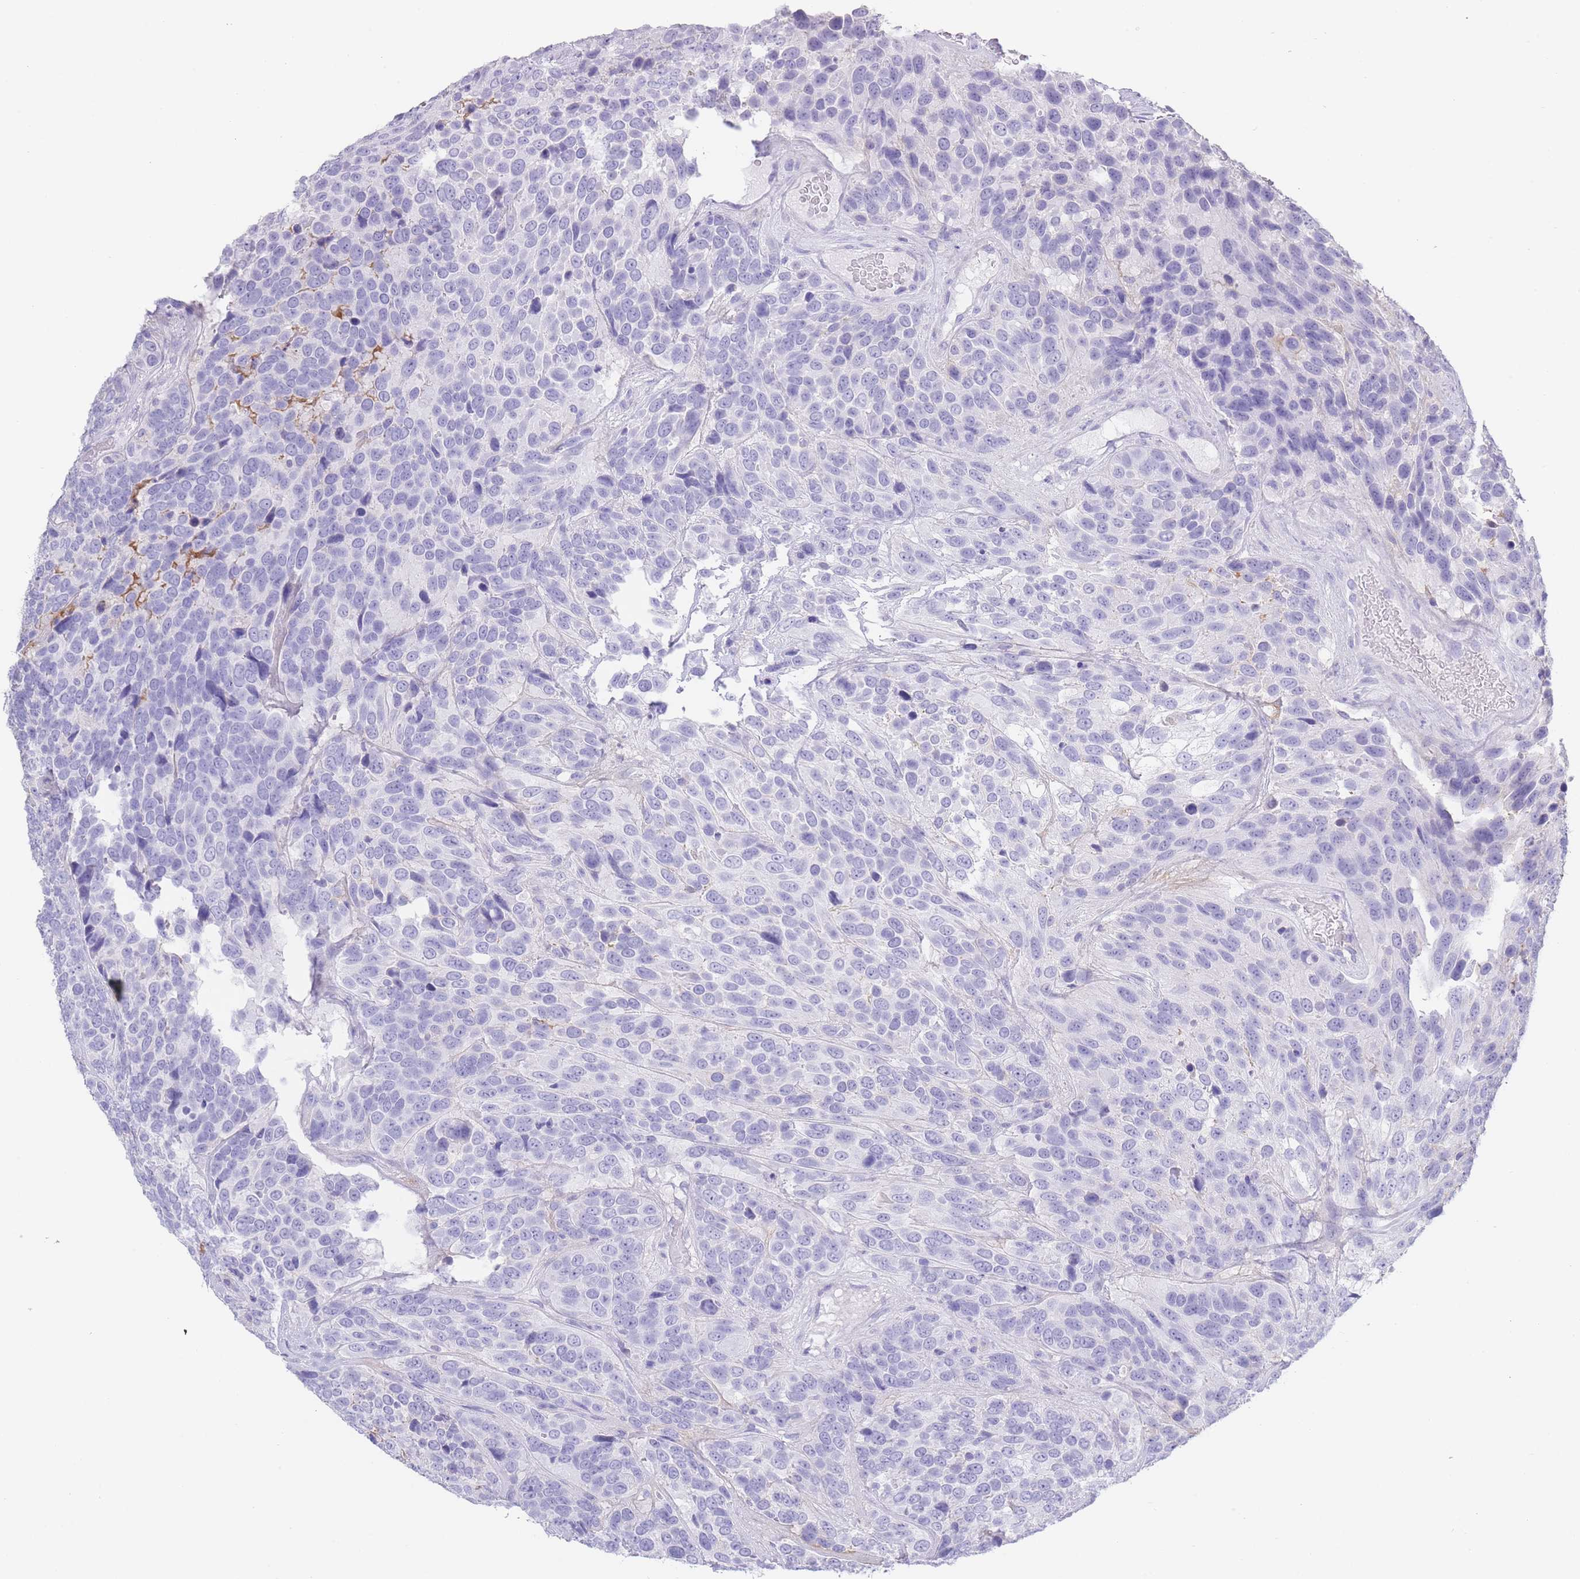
{"staining": {"intensity": "negative", "quantity": "none", "location": "none"}, "tissue": "urothelial cancer", "cell_type": "Tumor cells", "image_type": "cancer", "snomed": [{"axis": "morphology", "description": "Urothelial carcinoma, High grade"}, {"axis": "topography", "description": "Urinary bladder"}], "caption": "Protein analysis of urothelial cancer exhibits no significant staining in tumor cells.", "gene": "CD37", "patient": {"sex": "female", "age": 70}}